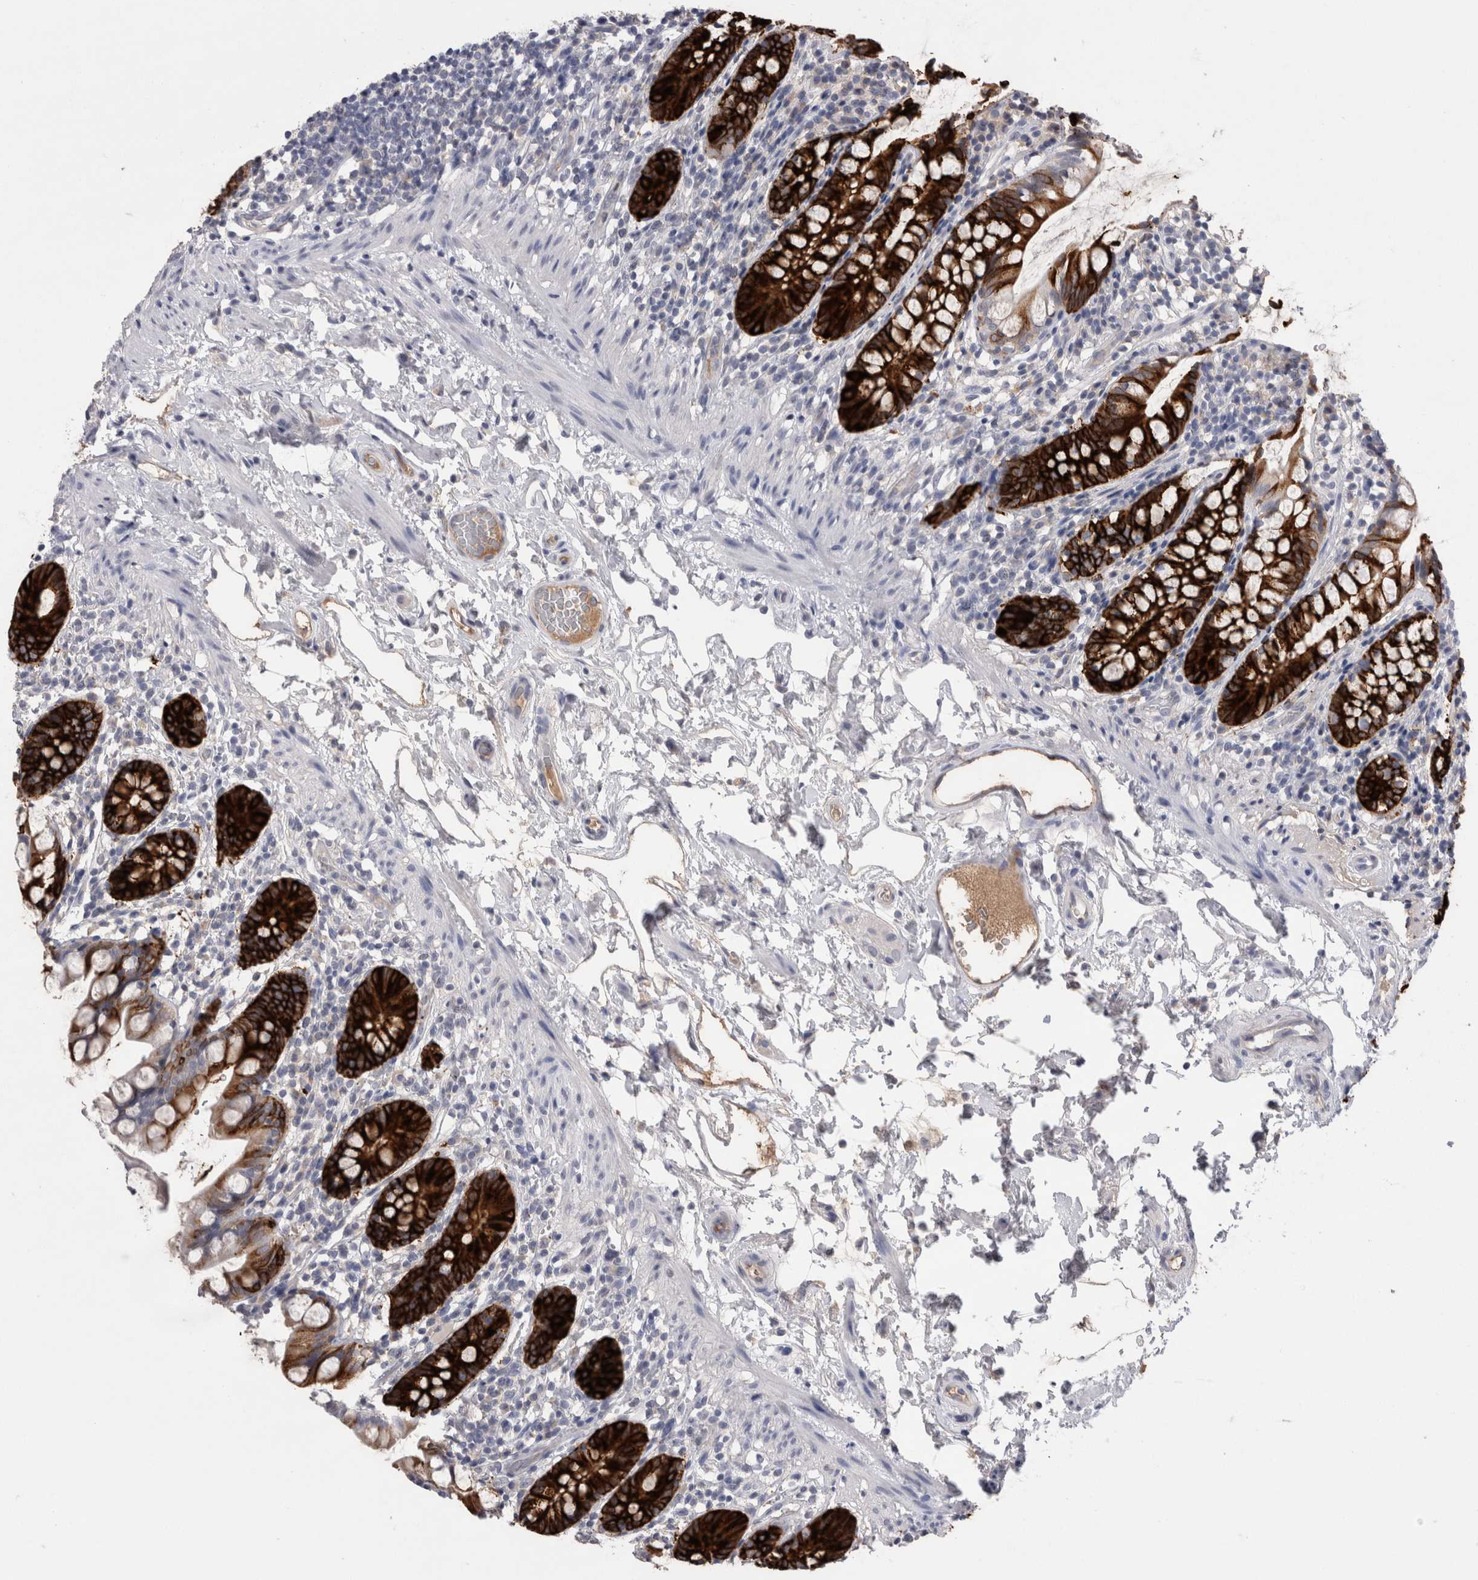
{"staining": {"intensity": "strong", "quantity": "25%-75%", "location": "cytoplasmic/membranous"}, "tissue": "small intestine", "cell_type": "Glandular cells", "image_type": "normal", "snomed": [{"axis": "morphology", "description": "Normal tissue, NOS"}, {"axis": "topography", "description": "Small intestine"}], "caption": "IHC image of normal small intestine stained for a protein (brown), which displays high levels of strong cytoplasmic/membranous staining in approximately 25%-75% of glandular cells.", "gene": "REG1A", "patient": {"sex": "female", "age": 84}}